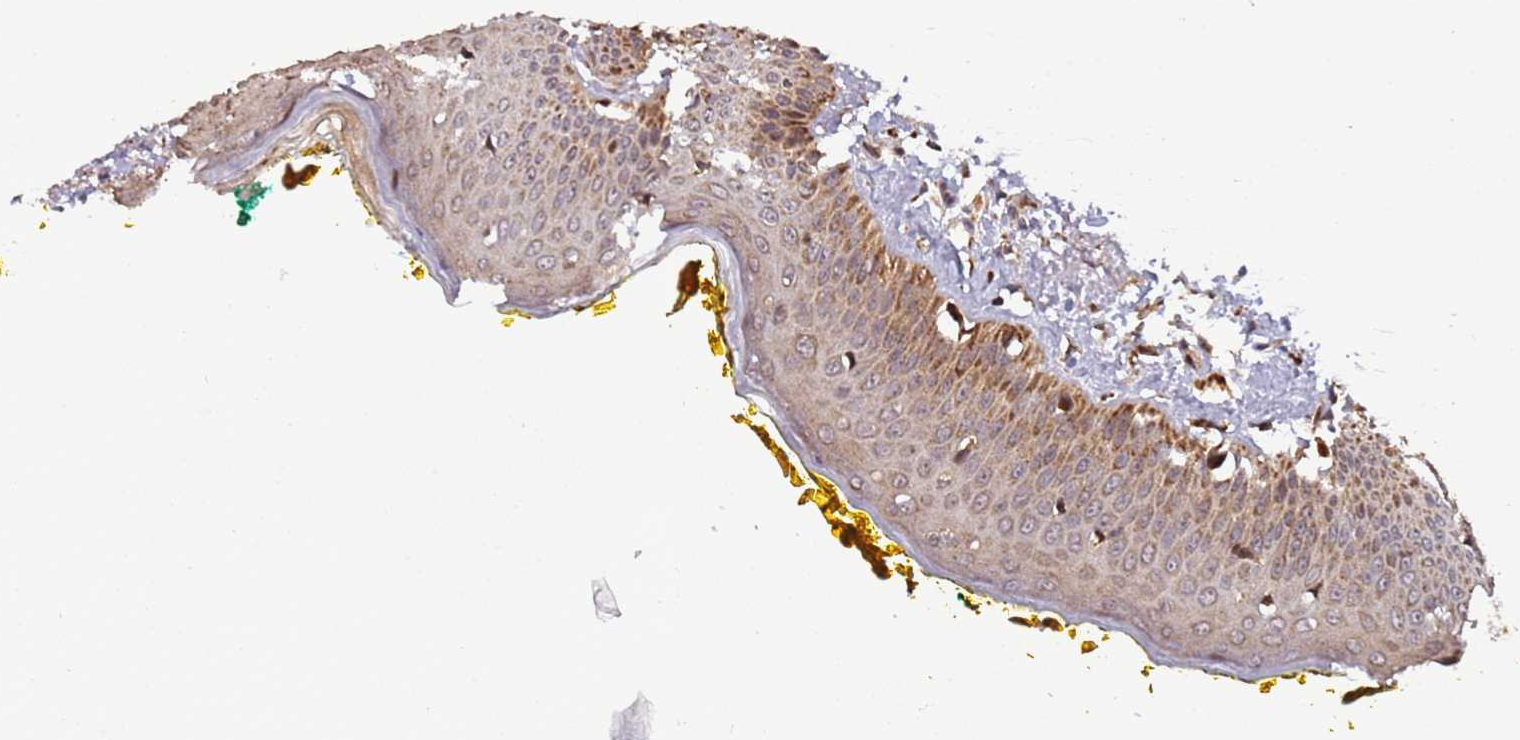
{"staining": {"intensity": "moderate", "quantity": "25%-75%", "location": "cytoplasmic/membranous"}, "tissue": "oral mucosa", "cell_type": "Squamous epithelial cells", "image_type": "normal", "snomed": [{"axis": "morphology", "description": "Normal tissue, NOS"}, {"axis": "topography", "description": "Oral tissue"}], "caption": "Human oral mucosa stained with a brown dye displays moderate cytoplasmic/membranous positive staining in approximately 25%-75% of squamous epithelial cells.", "gene": "RCOR2", "patient": {"sex": "female", "age": 70}}